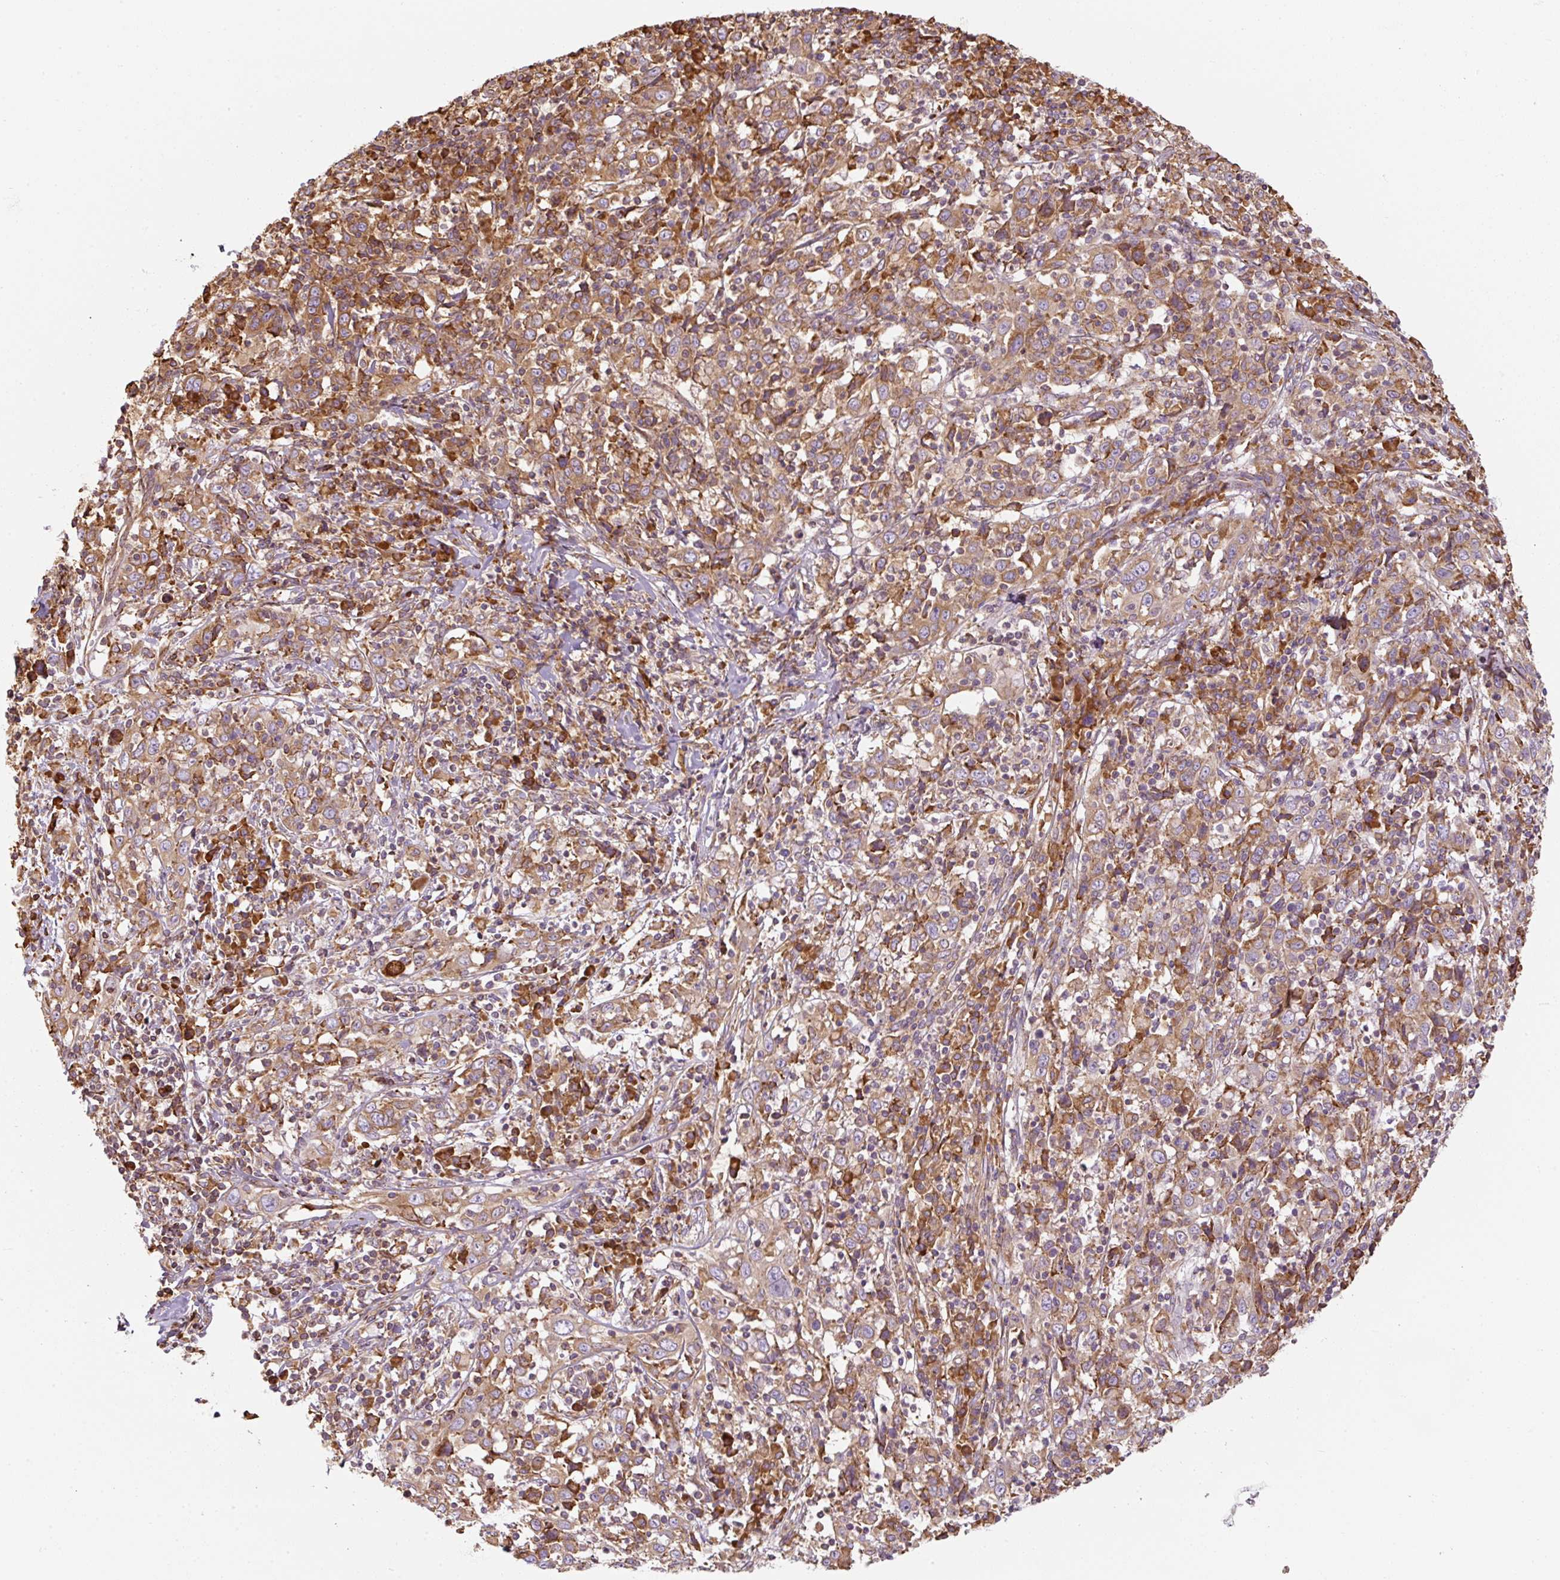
{"staining": {"intensity": "moderate", "quantity": ">75%", "location": "cytoplasmic/membranous"}, "tissue": "cervical cancer", "cell_type": "Tumor cells", "image_type": "cancer", "snomed": [{"axis": "morphology", "description": "Squamous cell carcinoma, NOS"}, {"axis": "topography", "description": "Cervix"}], "caption": "Protein expression analysis of cervical cancer (squamous cell carcinoma) shows moderate cytoplasmic/membranous staining in about >75% of tumor cells. The staining was performed using DAB (3,3'-diaminobenzidine), with brown indicating positive protein expression. Nuclei are stained blue with hematoxylin.", "gene": "PRKCSH", "patient": {"sex": "female", "age": 46}}